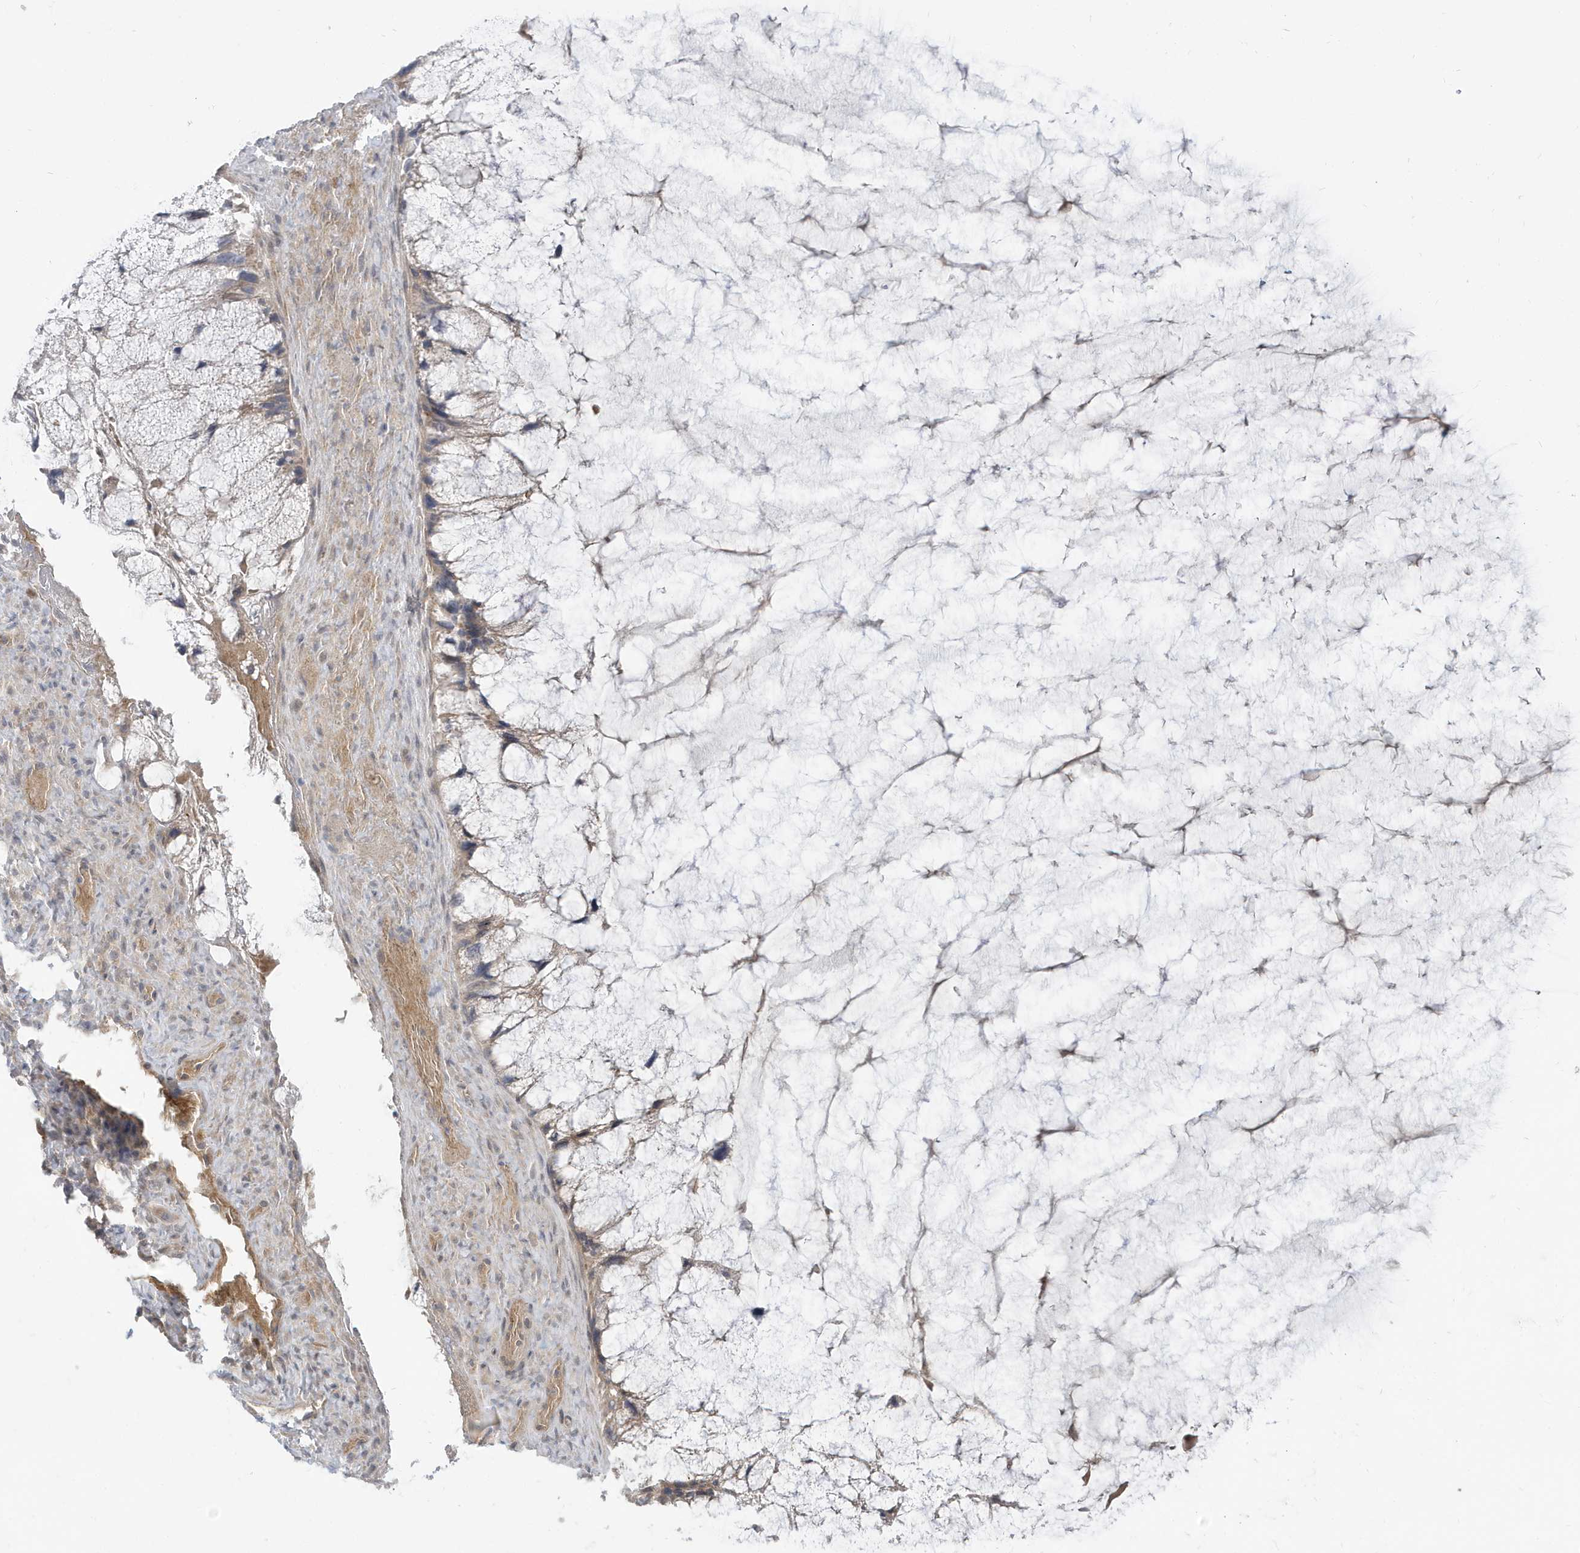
{"staining": {"intensity": "weak", "quantity": ">75%", "location": "cytoplasmic/membranous"}, "tissue": "ovarian cancer", "cell_type": "Tumor cells", "image_type": "cancer", "snomed": [{"axis": "morphology", "description": "Cystadenocarcinoma, mucinous, NOS"}, {"axis": "topography", "description": "Ovary"}], "caption": "Tumor cells display low levels of weak cytoplasmic/membranous expression in about >75% of cells in ovarian cancer.", "gene": "STAM", "patient": {"sex": "female", "age": 37}}